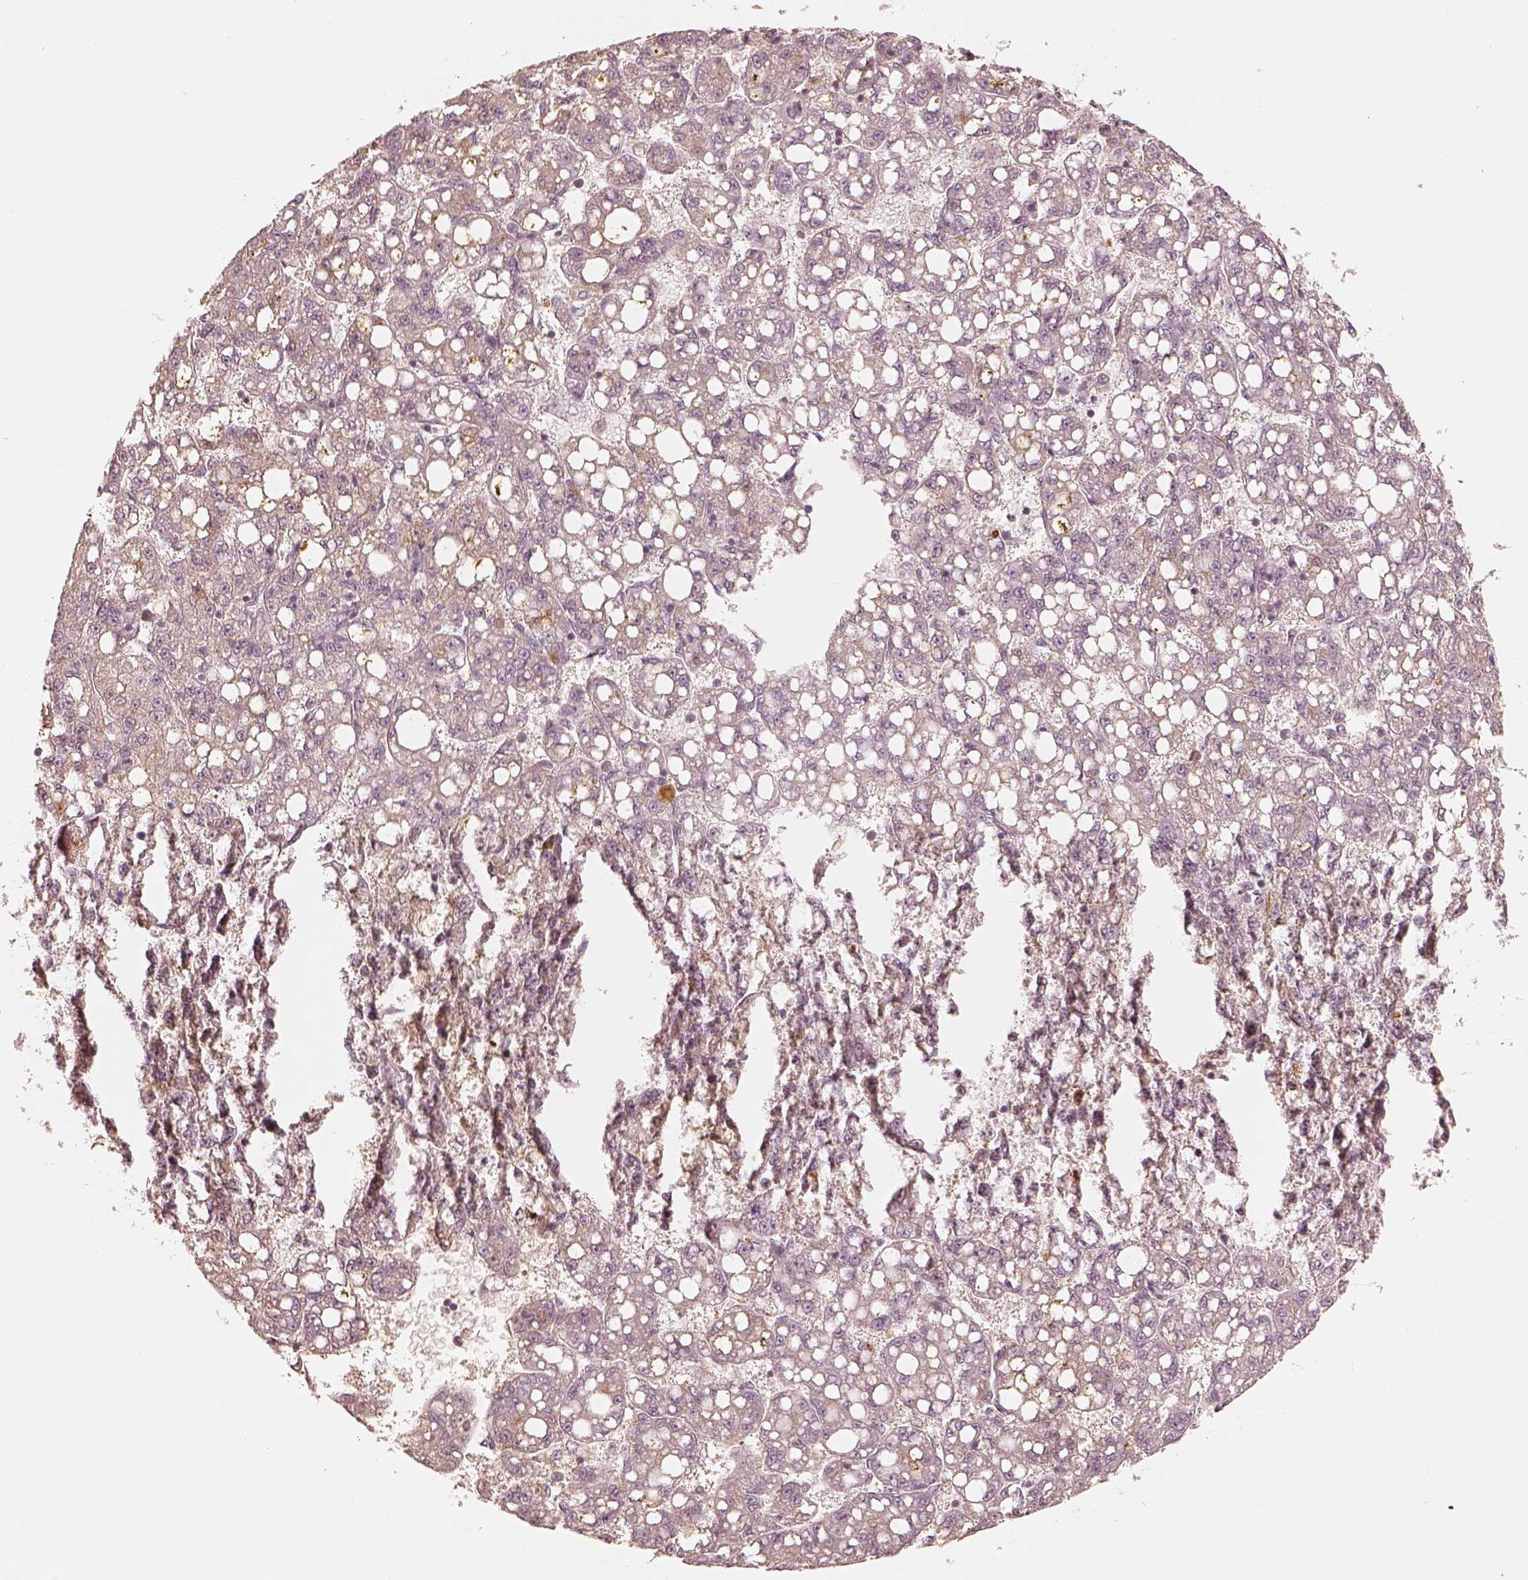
{"staining": {"intensity": "negative", "quantity": "none", "location": "none"}, "tissue": "liver cancer", "cell_type": "Tumor cells", "image_type": "cancer", "snomed": [{"axis": "morphology", "description": "Carcinoma, Hepatocellular, NOS"}, {"axis": "topography", "description": "Liver"}], "caption": "The IHC image has no significant staining in tumor cells of hepatocellular carcinoma (liver) tissue.", "gene": "GORASP2", "patient": {"sex": "female", "age": 65}}